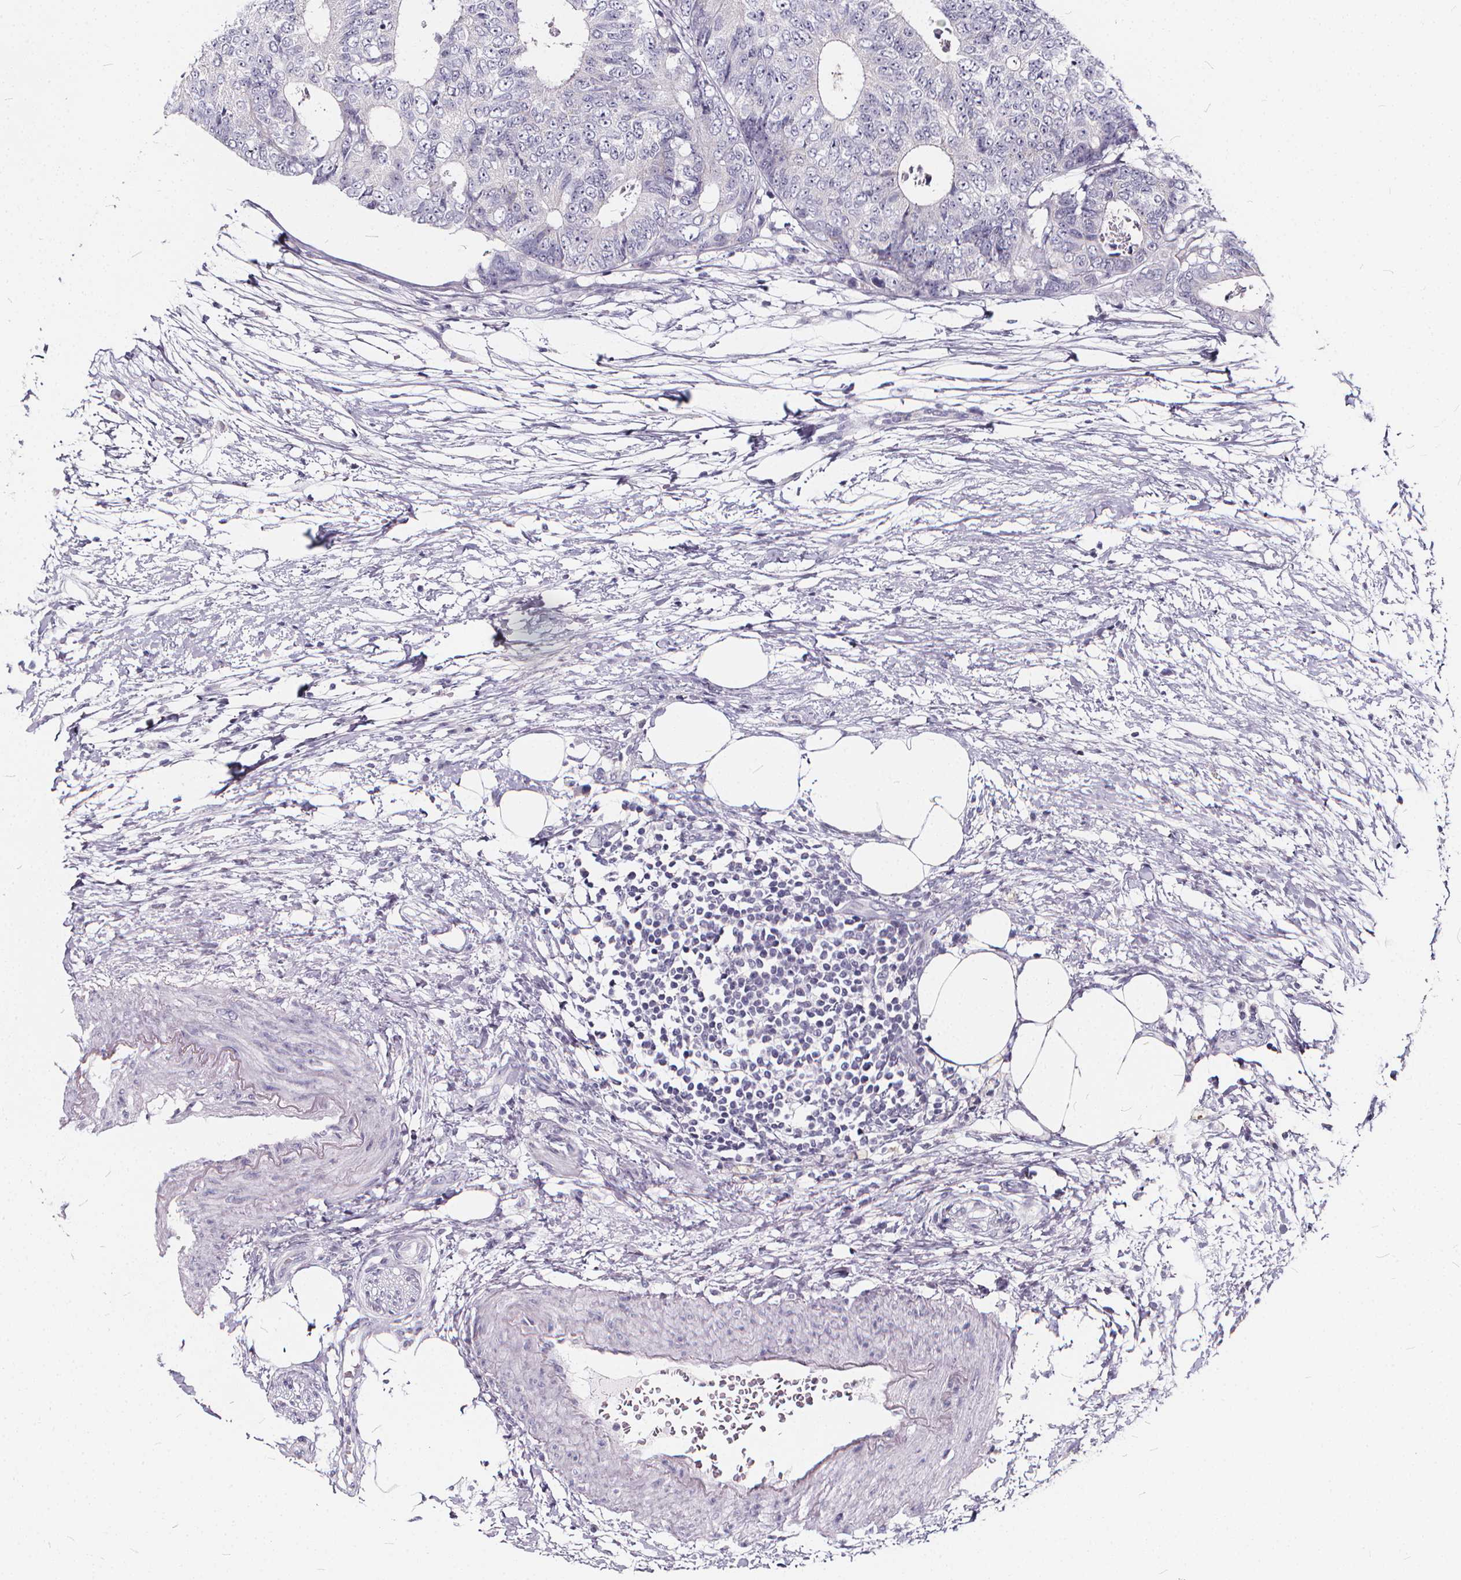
{"staining": {"intensity": "negative", "quantity": "none", "location": "none"}, "tissue": "colorectal cancer", "cell_type": "Tumor cells", "image_type": "cancer", "snomed": [{"axis": "morphology", "description": "Adenocarcinoma, NOS"}, {"axis": "topography", "description": "Colon"}], "caption": "Micrograph shows no protein positivity in tumor cells of colorectal cancer tissue.", "gene": "SPEF2", "patient": {"sex": "female", "age": 48}}